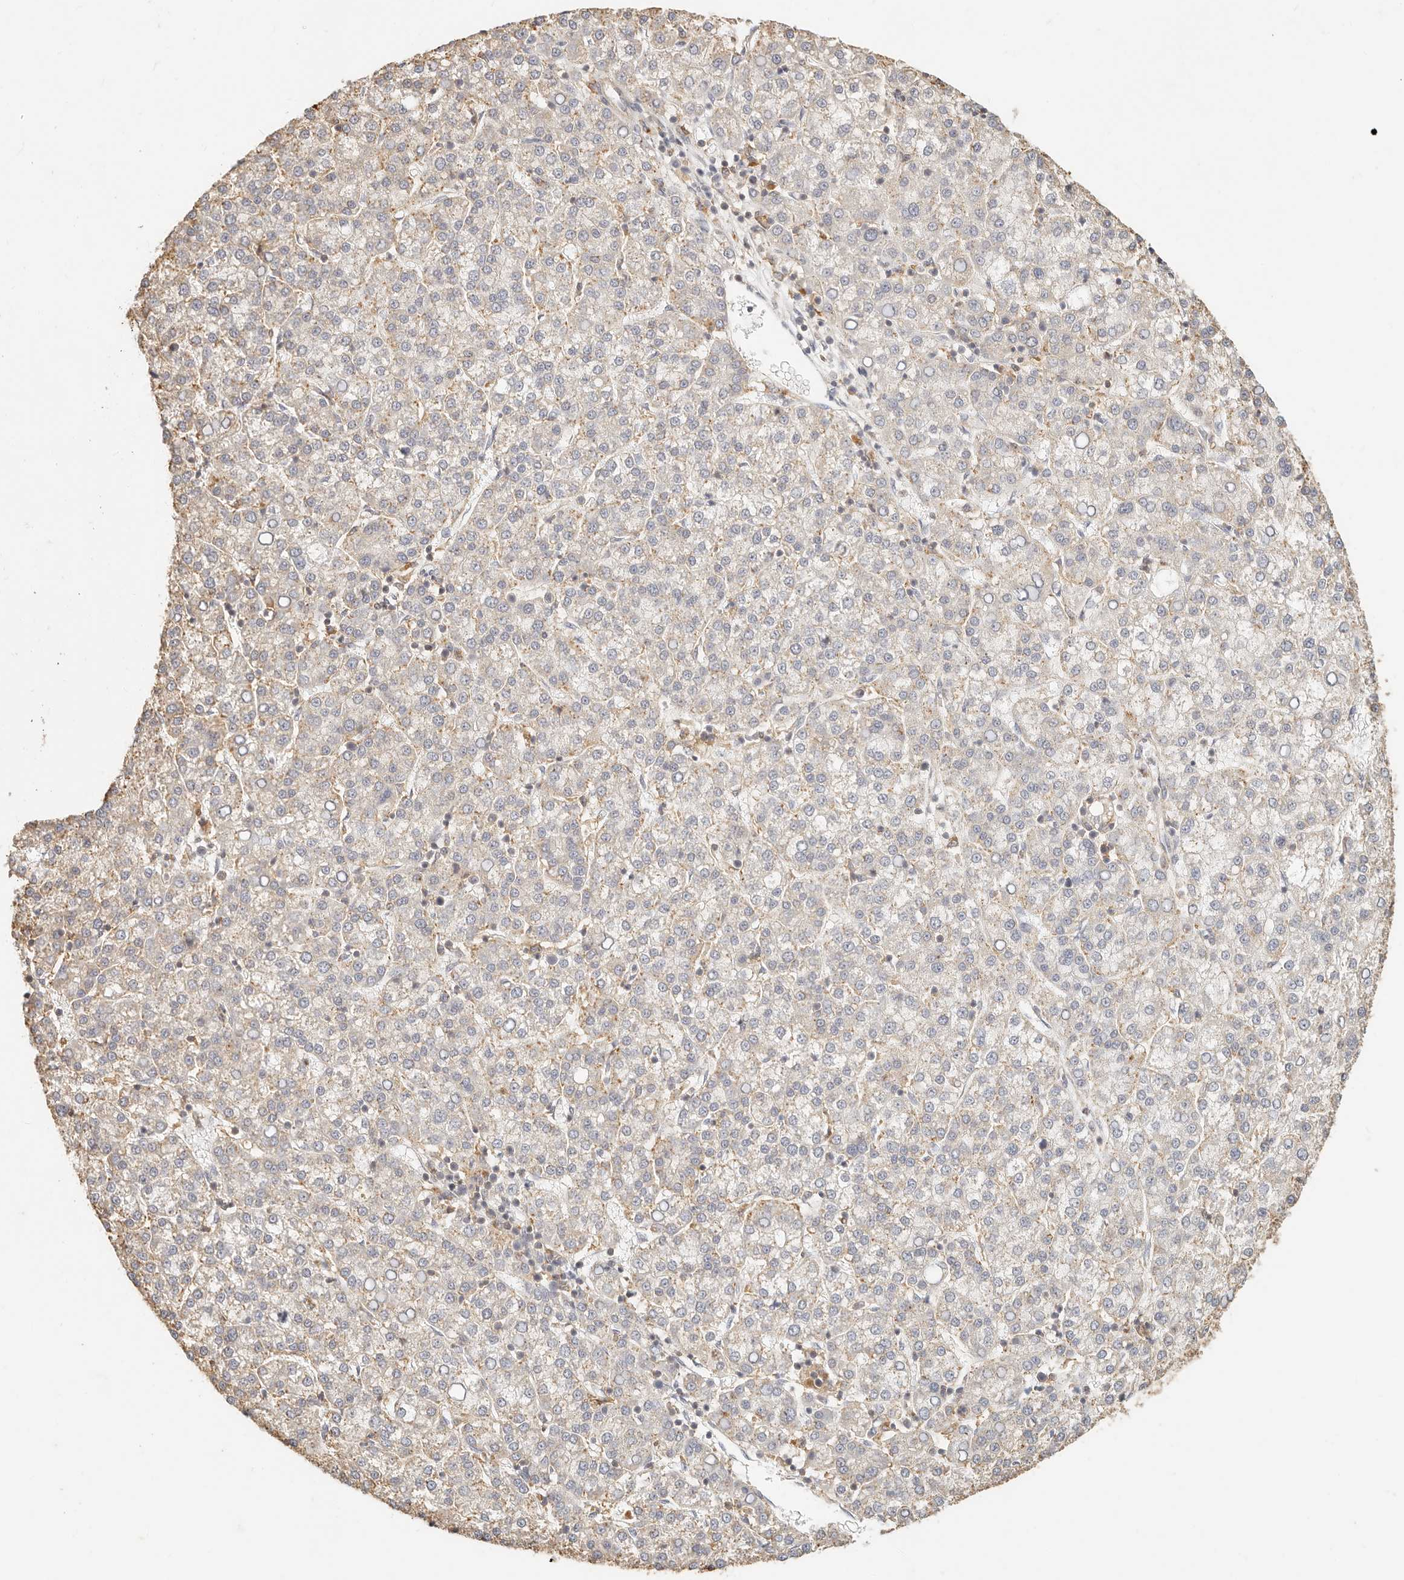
{"staining": {"intensity": "weak", "quantity": "<25%", "location": "cytoplasmic/membranous"}, "tissue": "liver cancer", "cell_type": "Tumor cells", "image_type": "cancer", "snomed": [{"axis": "morphology", "description": "Carcinoma, Hepatocellular, NOS"}, {"axis": "topography", "description": "Liver"}], "caption": "Protein analysis of hepatocellular carcinoma (liver) displays no significant positivity in tumor cells.", "gene": "CNMD", "patient": {"sex": "female", "age": 58}}